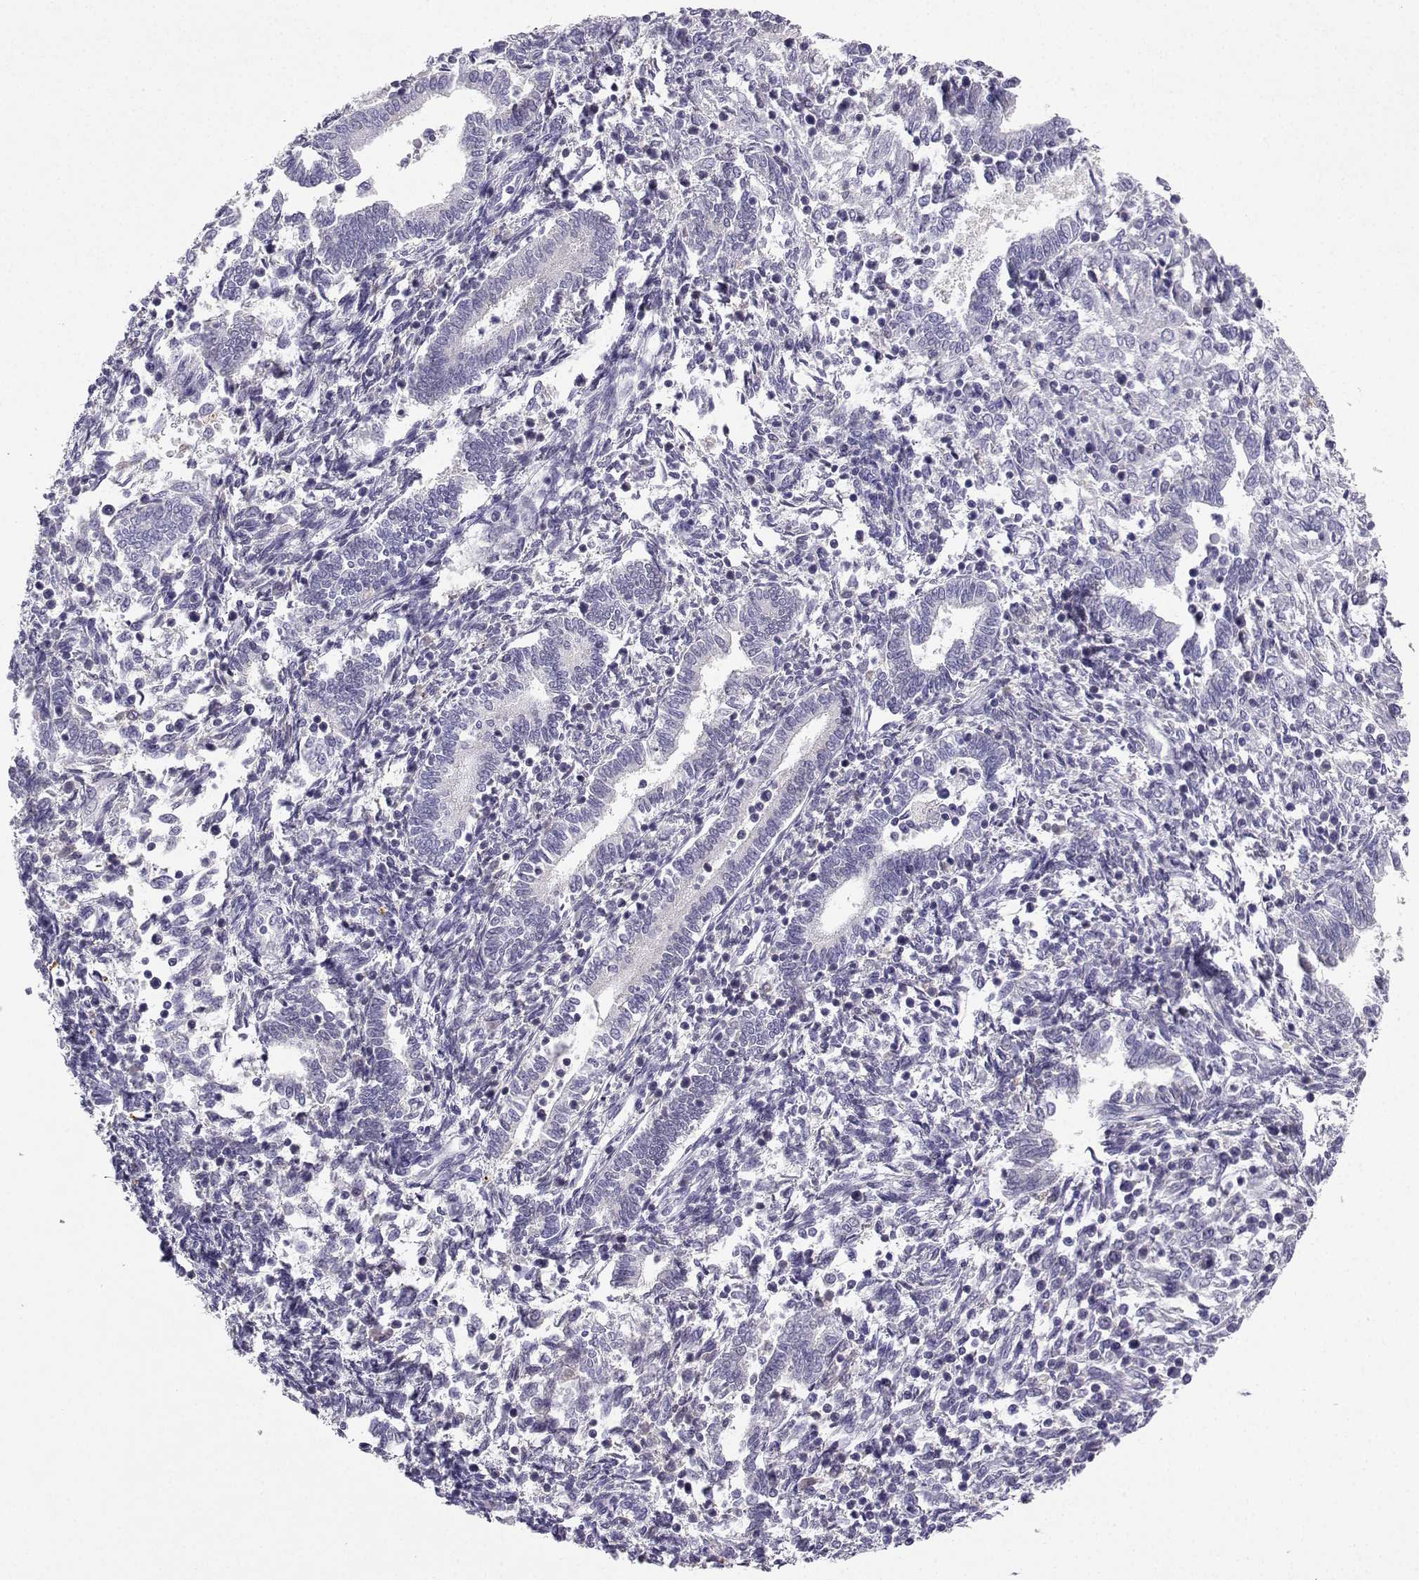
{"staining": {"intensity": "negative", "quantity": "none", "location": "none"}, "tissue": "endometrium", "cell_type": "Cells in endometrial stroma", "image_type": "normal", "snomed": [{"axis": "morphology", "description": "Normal tissue, NOS"}, {"axis": "topography", "description": "Endometrium"}], "caption": "High magnification brightfield microscopy of benign endometrium stained with DAB (3,3'-diaminobenzidine) (brown) and counterstained with hematoxylin (blue): cells in endometrial stroma show no significant expression. (DAB (3,3'-diaminobenzidine) immunohistochemistry visualized using brightfield microscopy, high magnification).", "gene": "GRIK4", "patient": {"sex": "female", "age": 42}}